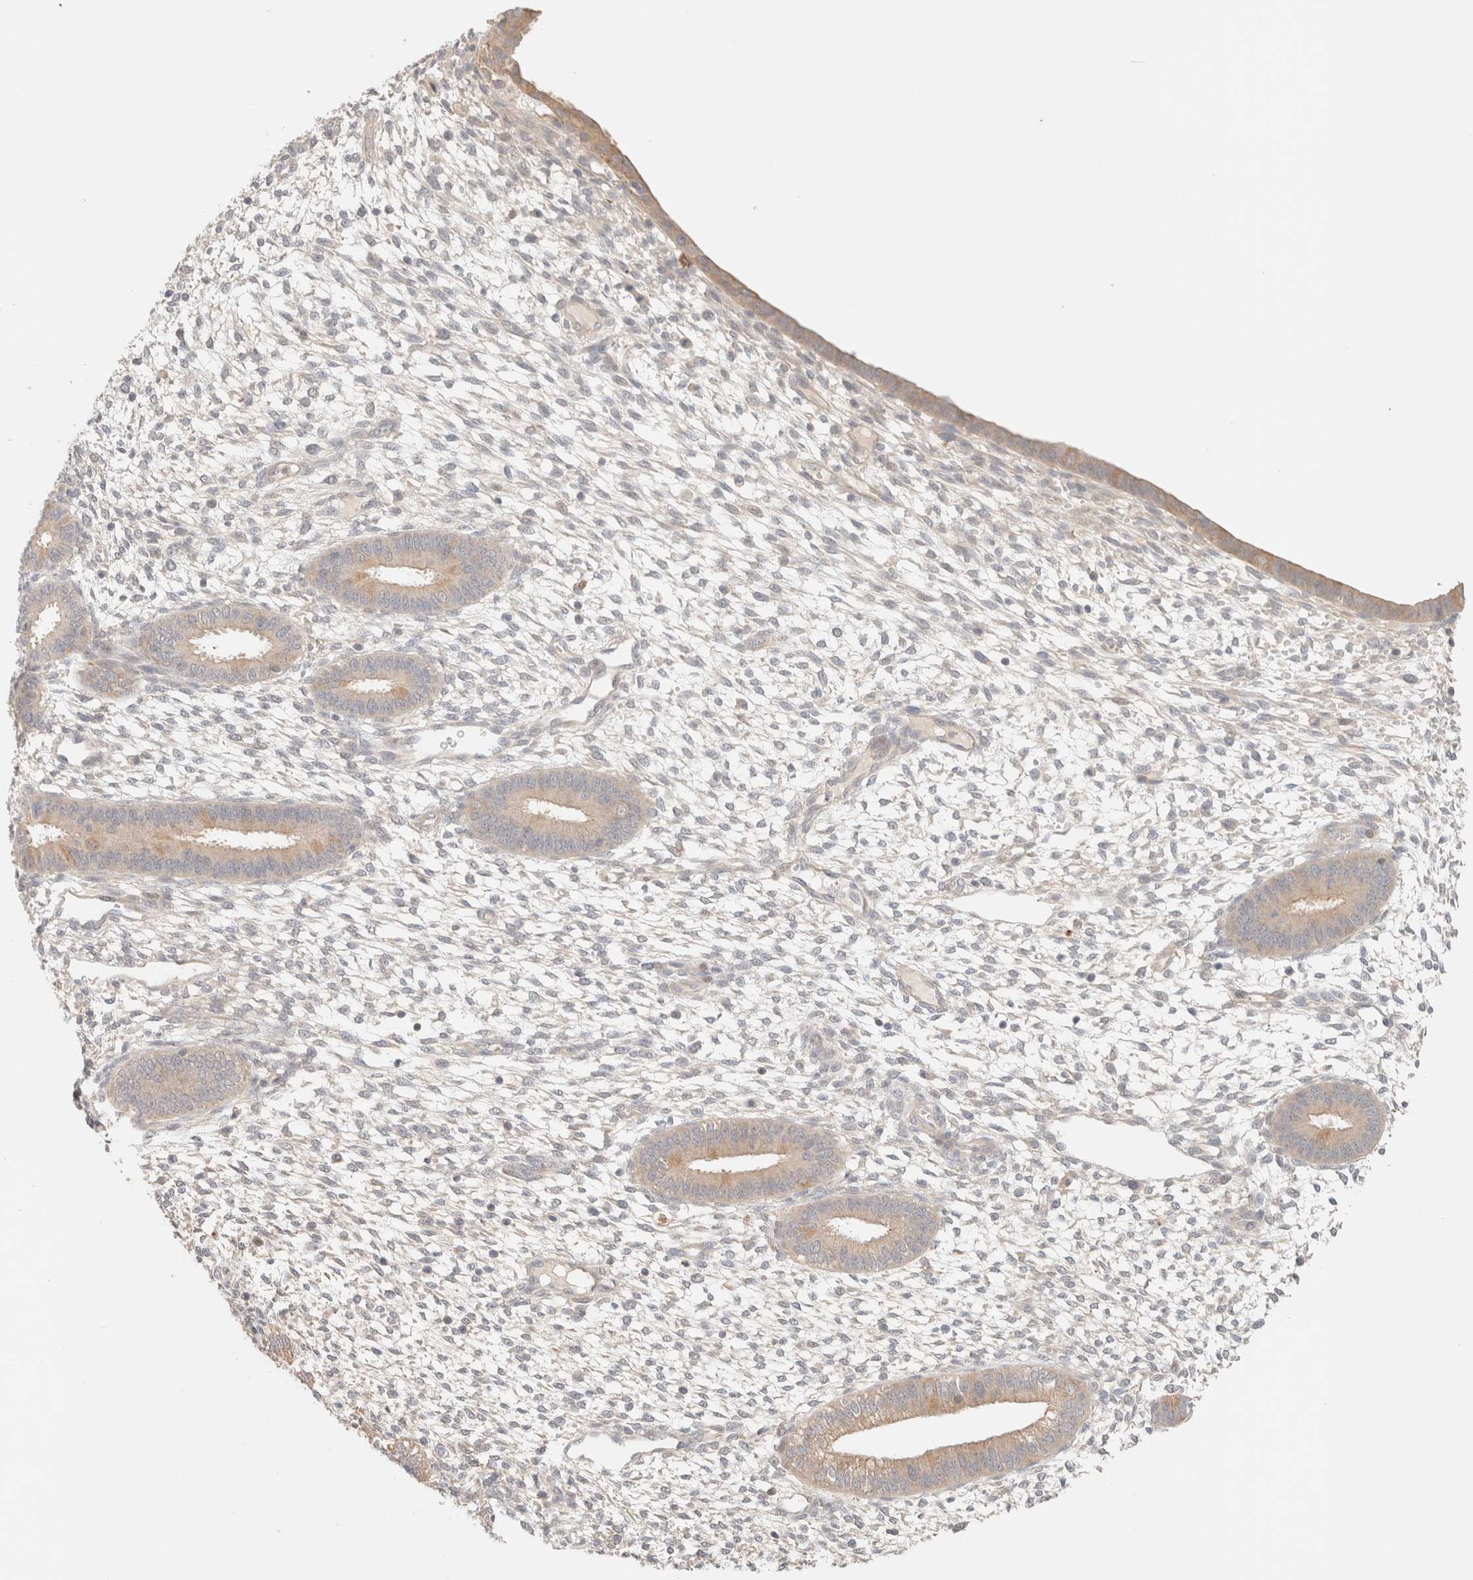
{"staining": {"intensity": "negative", "quantity": "none", "location": "none"}, "tissue": "endometrium", "cell_type": "Cells in endometrial stroma", "image_type": "normal", "snomed": [{"axis": "morphology", "description": "Normal tissue, NOS"}, {"axis": "topography", "description": "Endometrium"}], "caption": "Photomicrograph shows no significant protein positivity in cells in endometrial stroma of benign endometrium.", "gene": "SGSM2", "patient": {"sex": "female", "age": 46}}